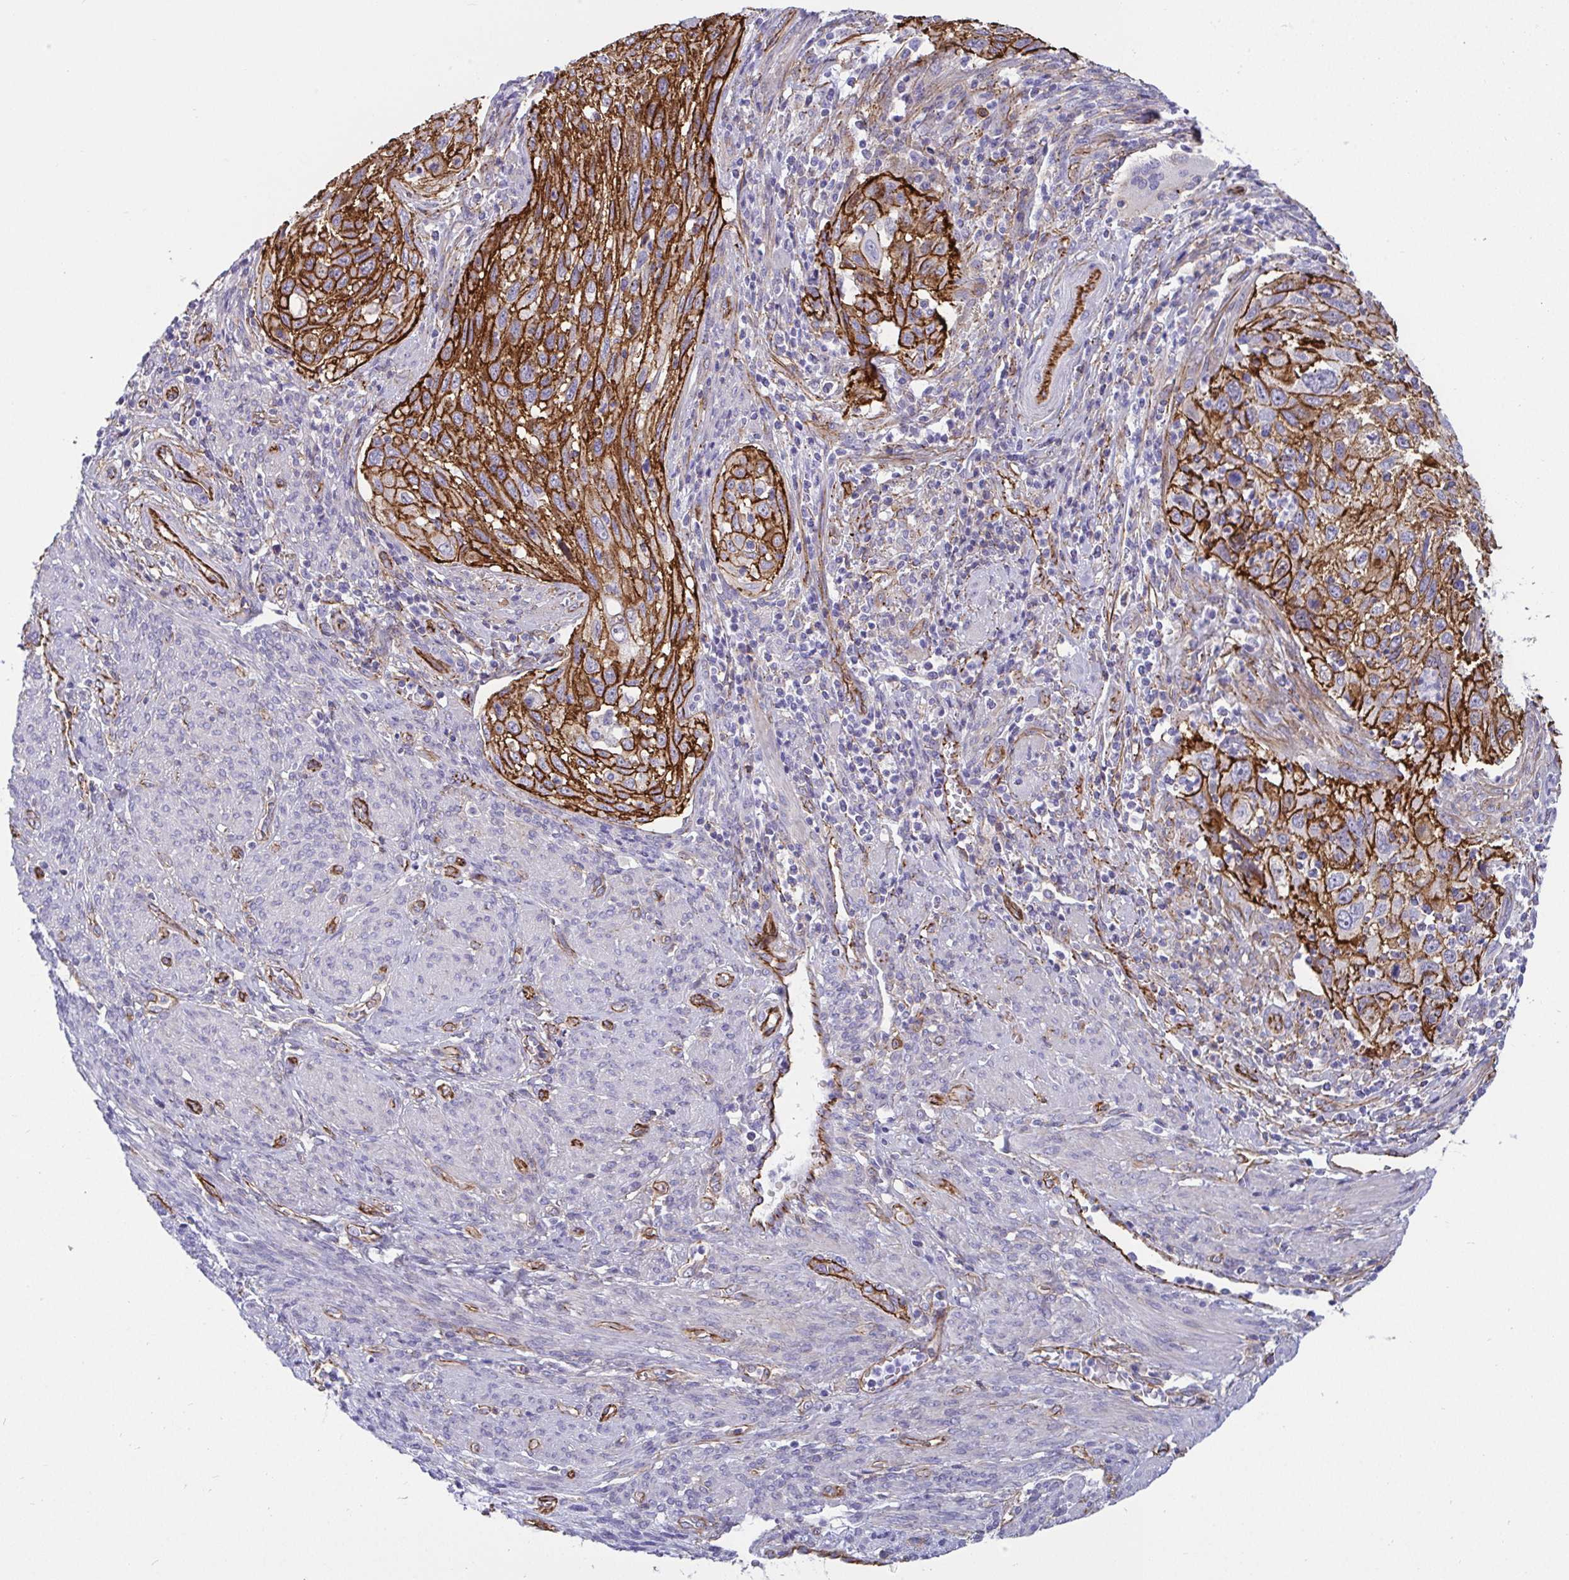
{"staining": {"intensity": "strong", "quantity": "25%-75%", "location": "cytoplasmic/membranous"}, "tissue": "cervical cancer", "cell_type": "Tumor cells", "image_type": "cancer", "snomed": [{"axis": "morphology", "description": "Squamous cell carcinoma, NOS"}, {"axis": "topography", "description": "Cervix"}], "caption": "Cervical cancer (squamous cell carcinoma) stained with DAB (3,3'-diaminobenzidine) immunohistochemistry demonstrates high levels of strong cytoplasmic/membranous positivity in about 25%-75% of tumor cells.", "gene": "LIMA1", "patient": {"sex": "female", "age": 70}}